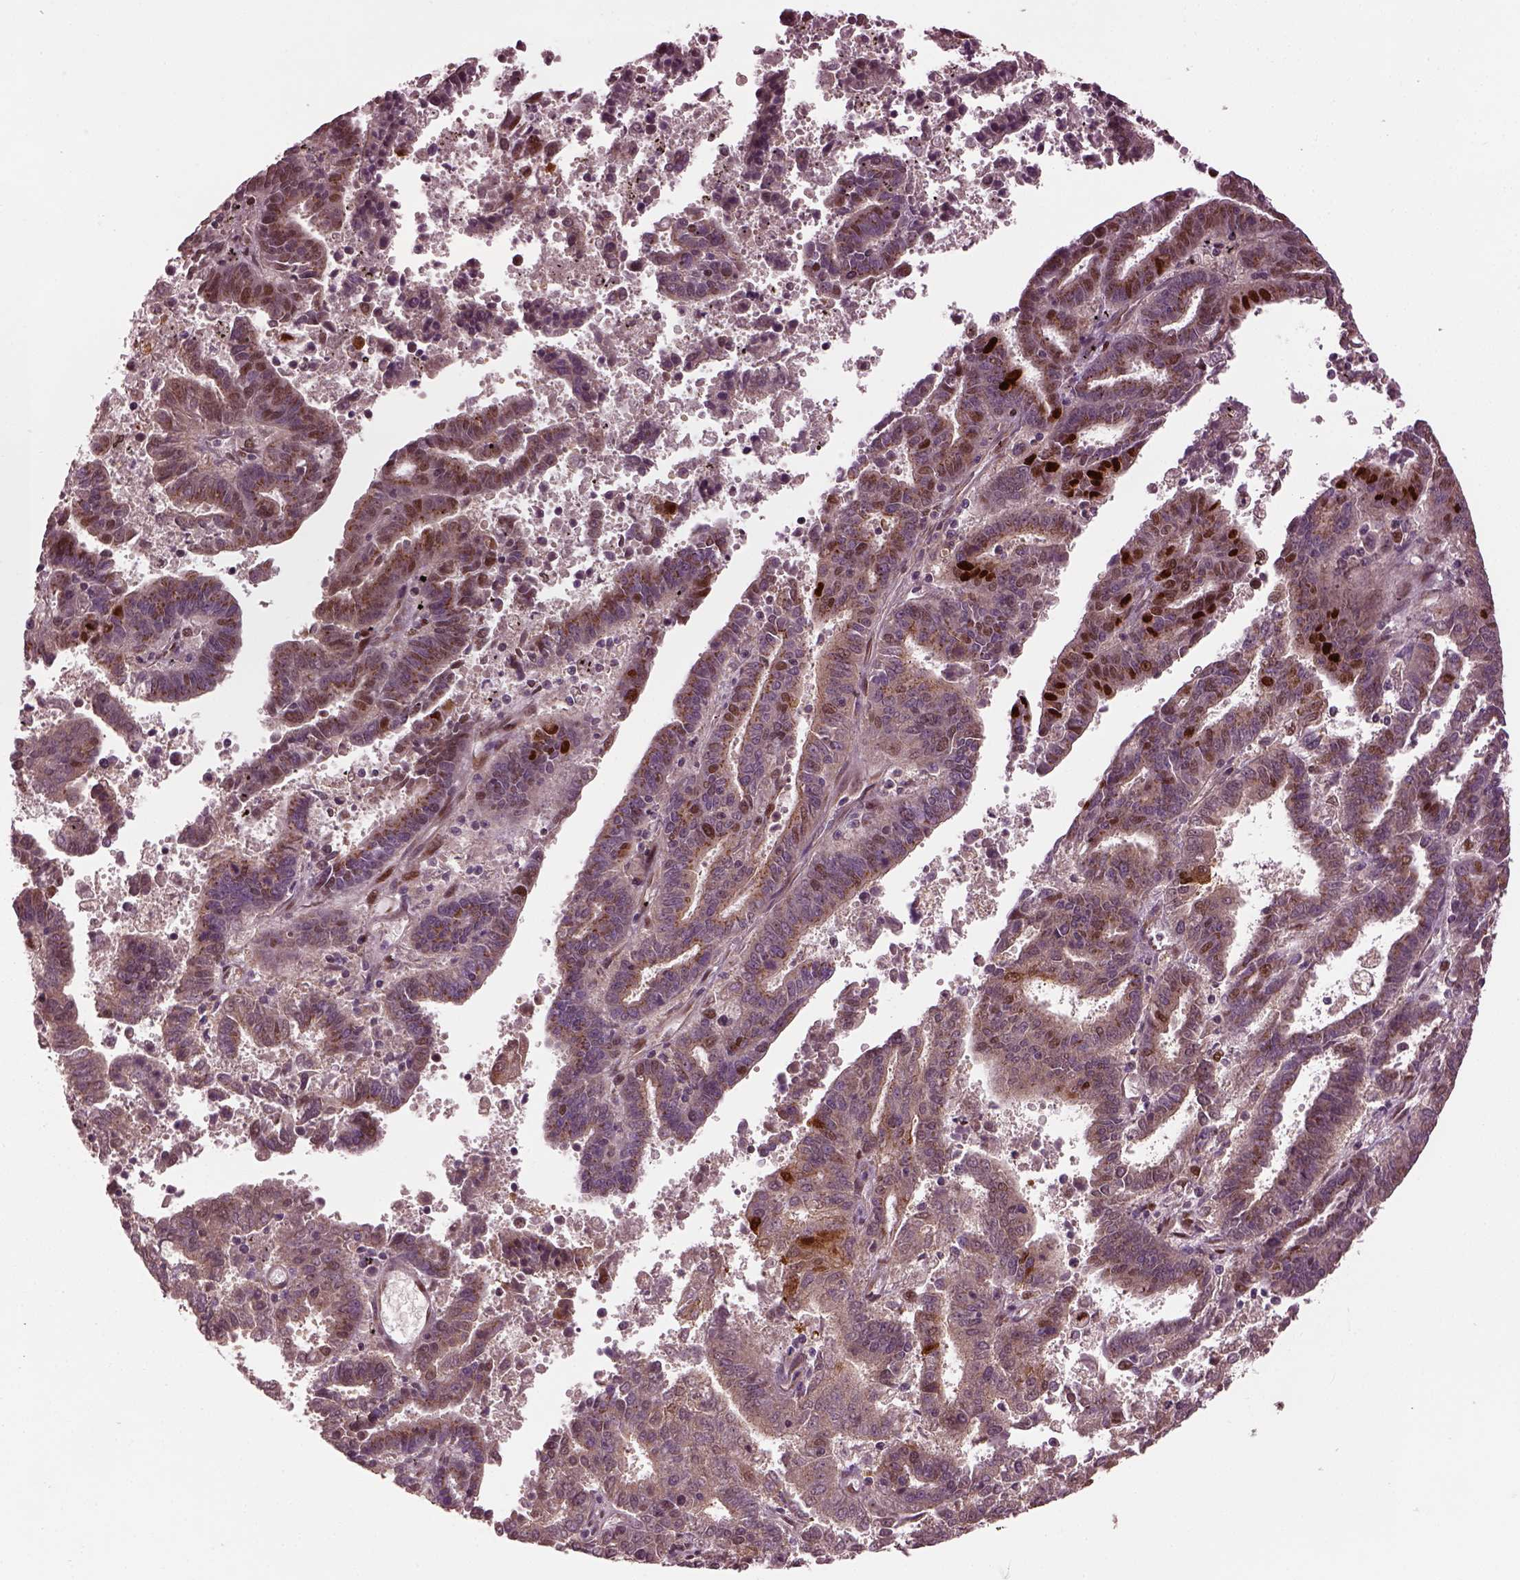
{"staining": {"intensity": "moderate", "quantity": "25%-75%", "location": "cytoplasmic/membranous,nuclear"}, "tissue": "endometrial cancer", "cell_type": "Tumor cells", "image_type": "cancer", "snomed": [{"axis": "morphology", "description": "Adenocarcinoma, NOS"}, {"axis": "topography", "description": "Uterus"}], "caption": "An IHC photomicrograph of tumor tissue is shown. Protein staining in brown shows moderate cytoplasmic/membranous and nuclear positivity in endometrial adenocarcinoma within tumor cells. (DAB = brown stain, brightfield microscopy at high magnification).", "gene": "RUFY3", "patient": {"sex": "female", "age": 83}}